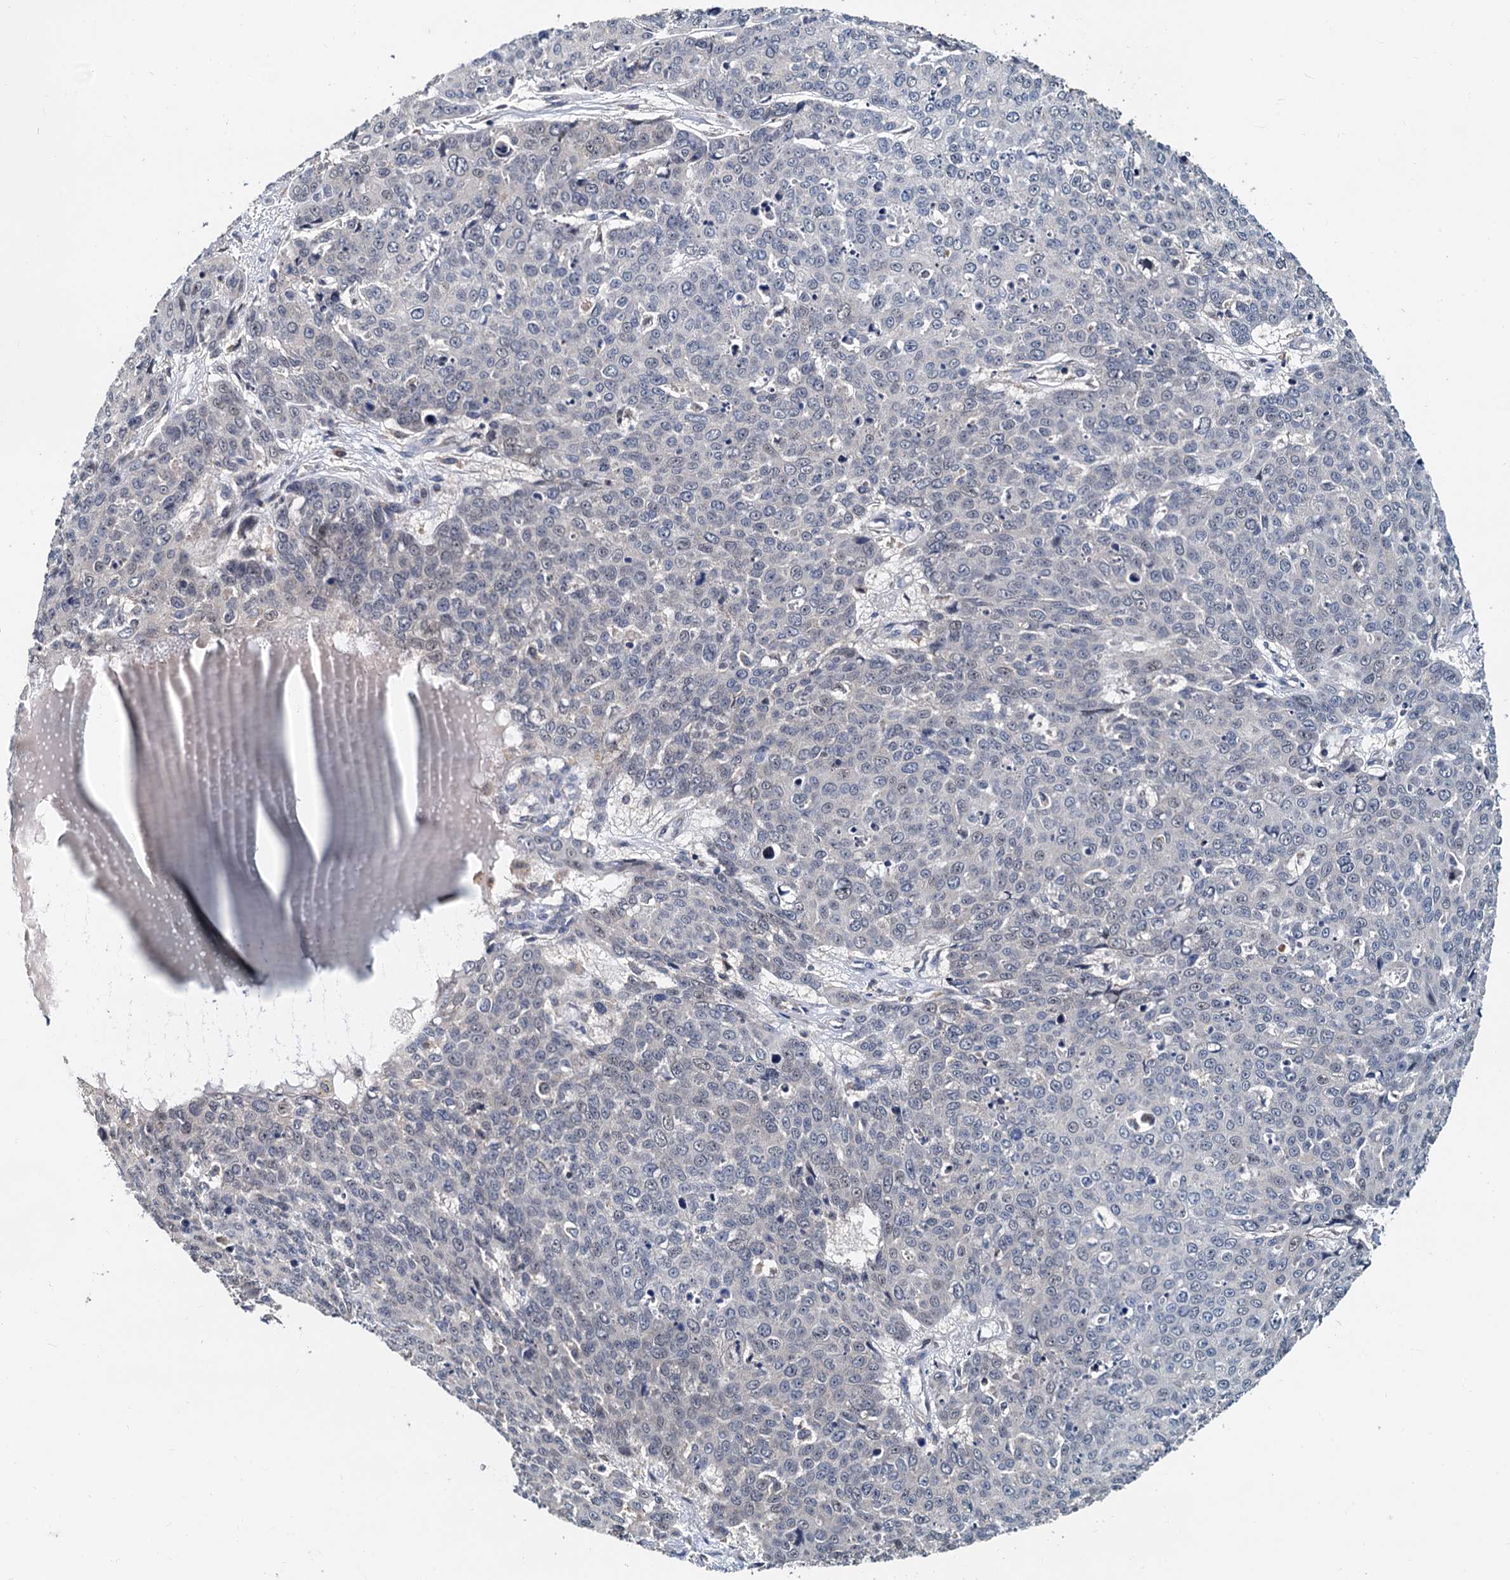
{"staining": {"intensity": "negative", "quantity": "none", "location": "none"}, "tissue": "skin cancer", "cell_type": "Tumor cells", "image_type": "cancer", "snomed": [{"axis": "morphology", "description": "Squamous cell carcinoma, NOS"}, {"axis": "topography", "description": "Skin"}], "caption": "The immunohistochemistry photomicrograph has no significant expression in tumor cells of skin squamous cell carcinoma tissue.", "gene": "MCMBP", "patient": {"sex": "male", "age": 71}}